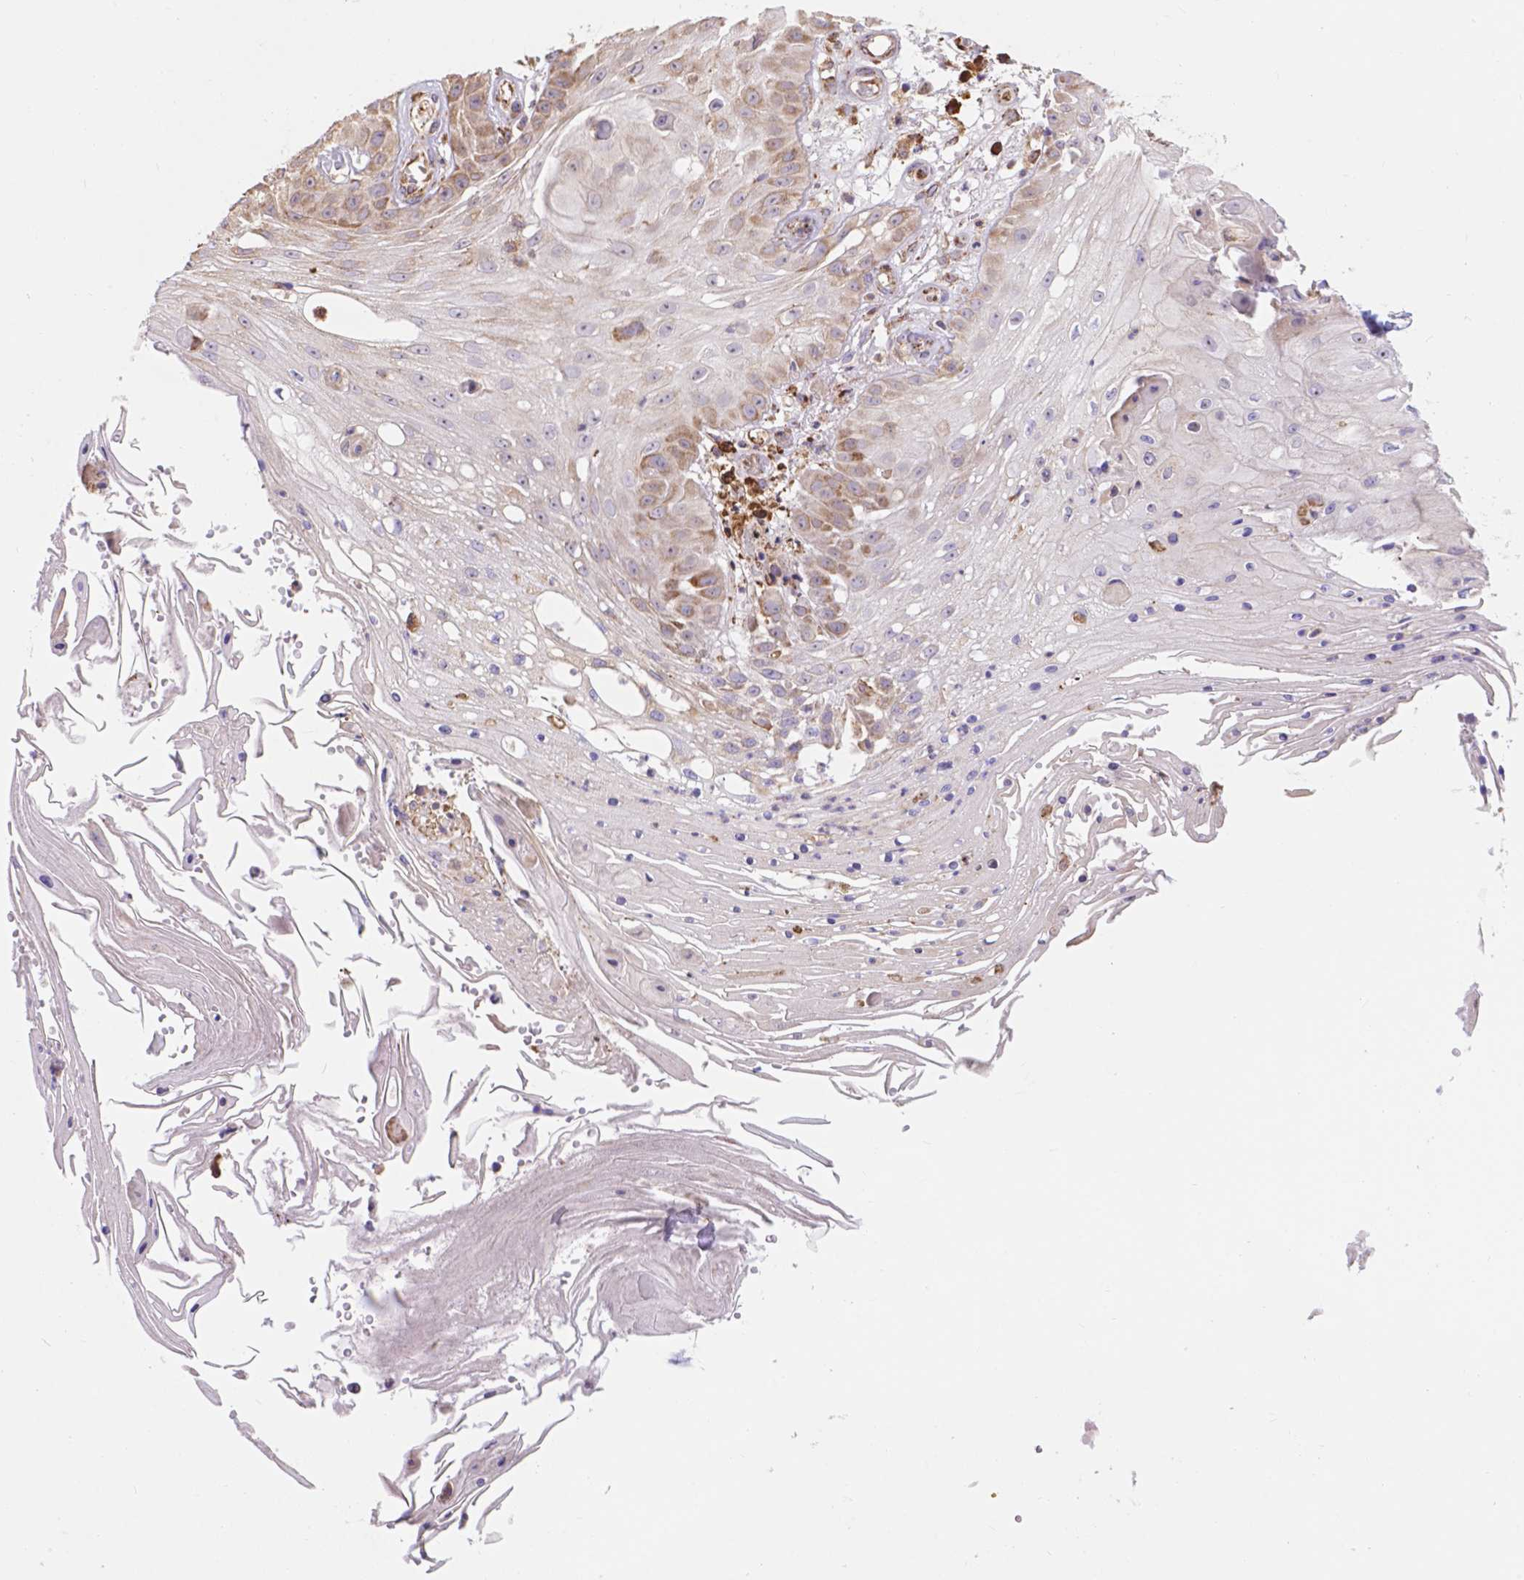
{"staining": {"intensity": "weak", "quantity": "<25%", "location": "cytoplasmic/membranous"}, "tissue": "skin cancer", "cell_type": "Tumor cells", "image_type": "cancer", "snomed": [{"axis": "morphology", "description": "Squamous cell carcinoma, NOS"}, {"axis": "topography", "description": "Skin"}], "caption": "Human skin squamous cell carcinoma stained for a protein using immunohistochemistry demonstrates no positivity in tumor cells.", "gene": "IPO11", "patient": {"sex": "male", "age": 70}}